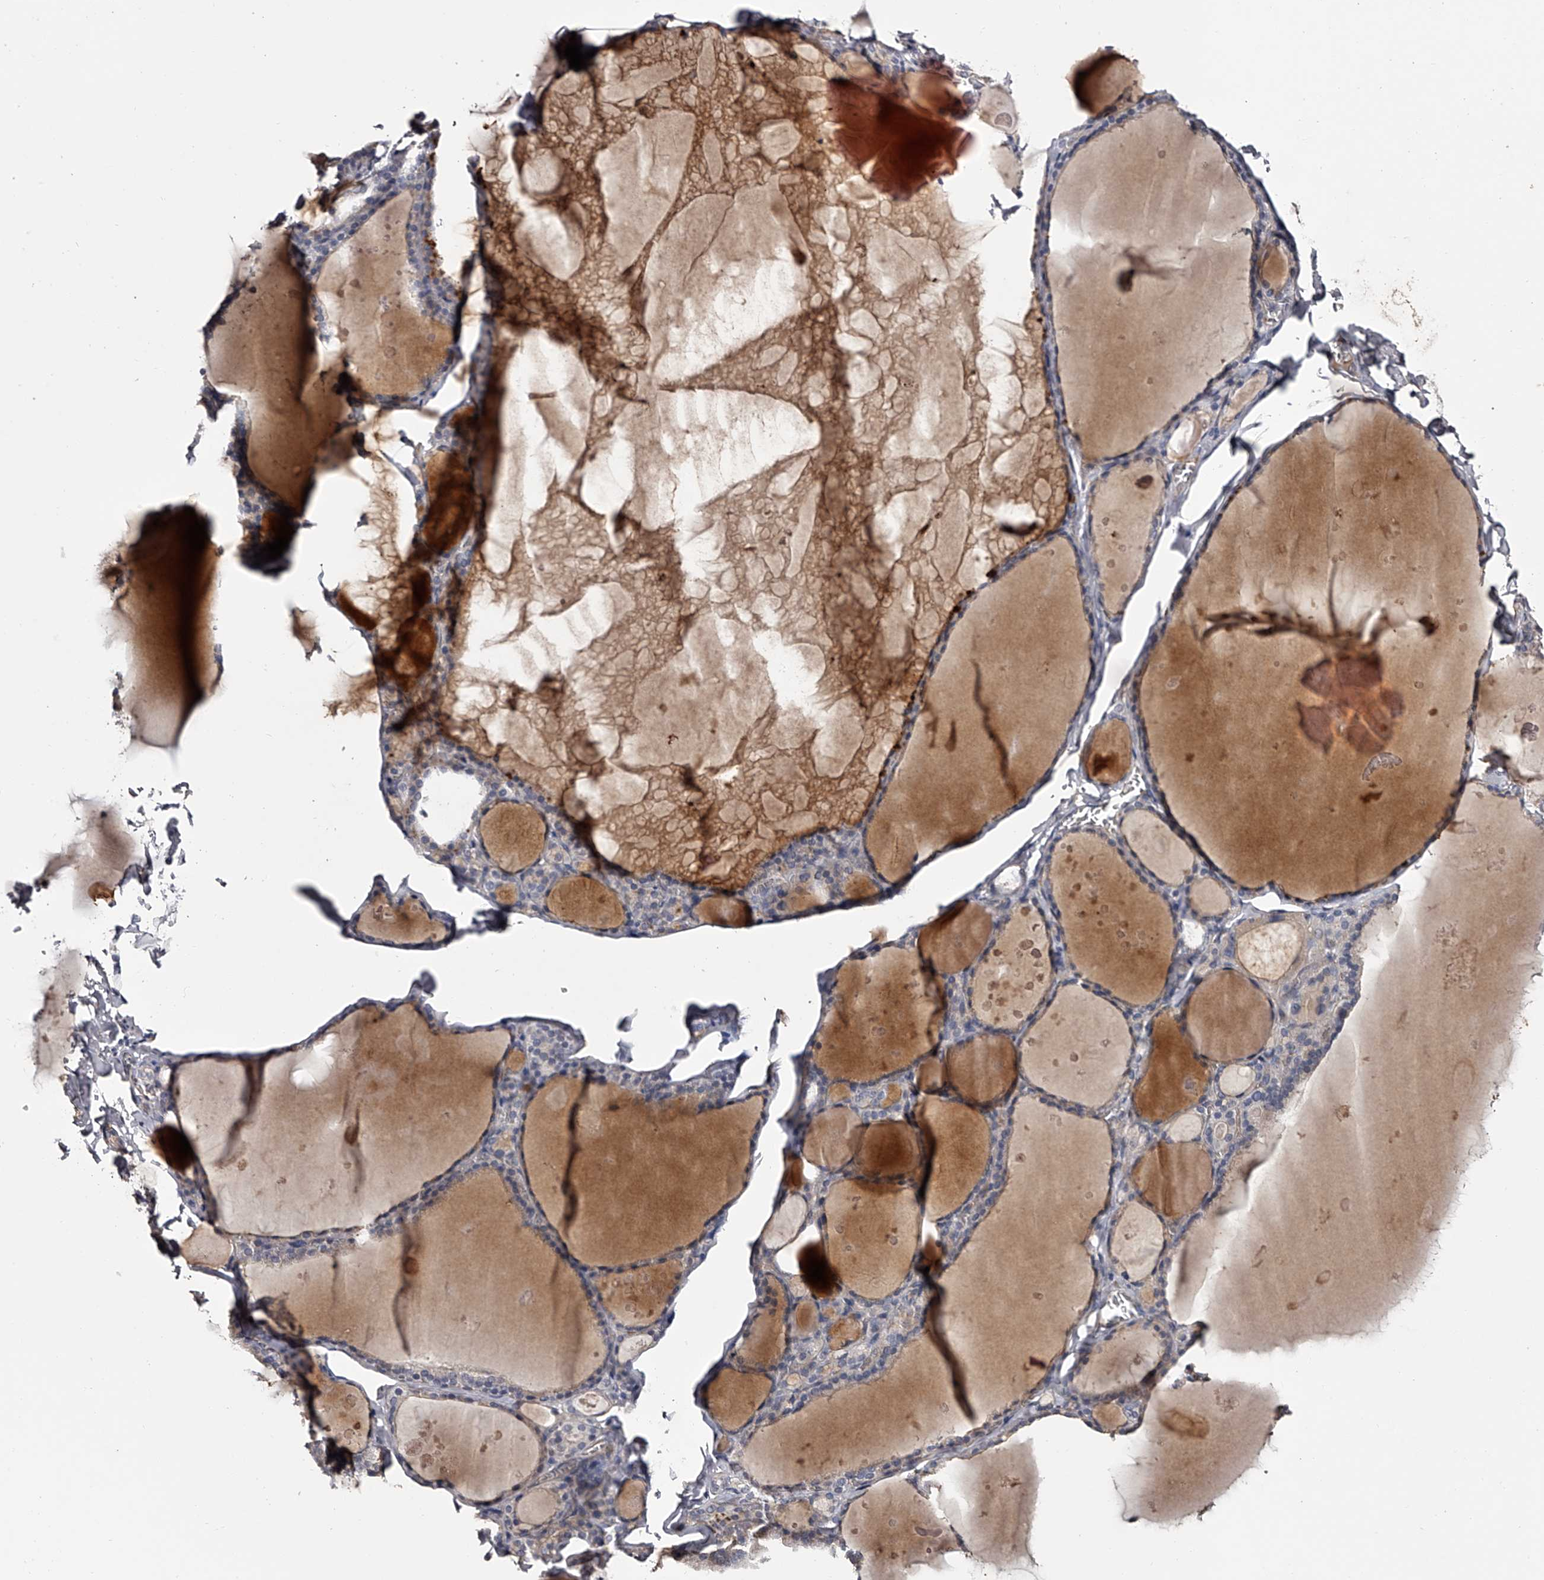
{"staining": {"intensity": "negative", "quantity": "none", "location": "none"}, "tissue": "thyroid gland", "cell_type": "Glandular cells", "image_type": "normal", "snomed": [{"axis": "morphology", "description": "Normal tissue, NOS"}, {"axis": "topography", "description": "Thyroid gland"}], "caption": "Immunohistochemistry micrograph of unremarkable thyroid gland: human thyroid gland stained with DAB (3,3'-diaminobenzidine) shows no significant protein expression in glandular cells.", "gene": "MDN1", "patient": {"sex": "male", "age": 56}}